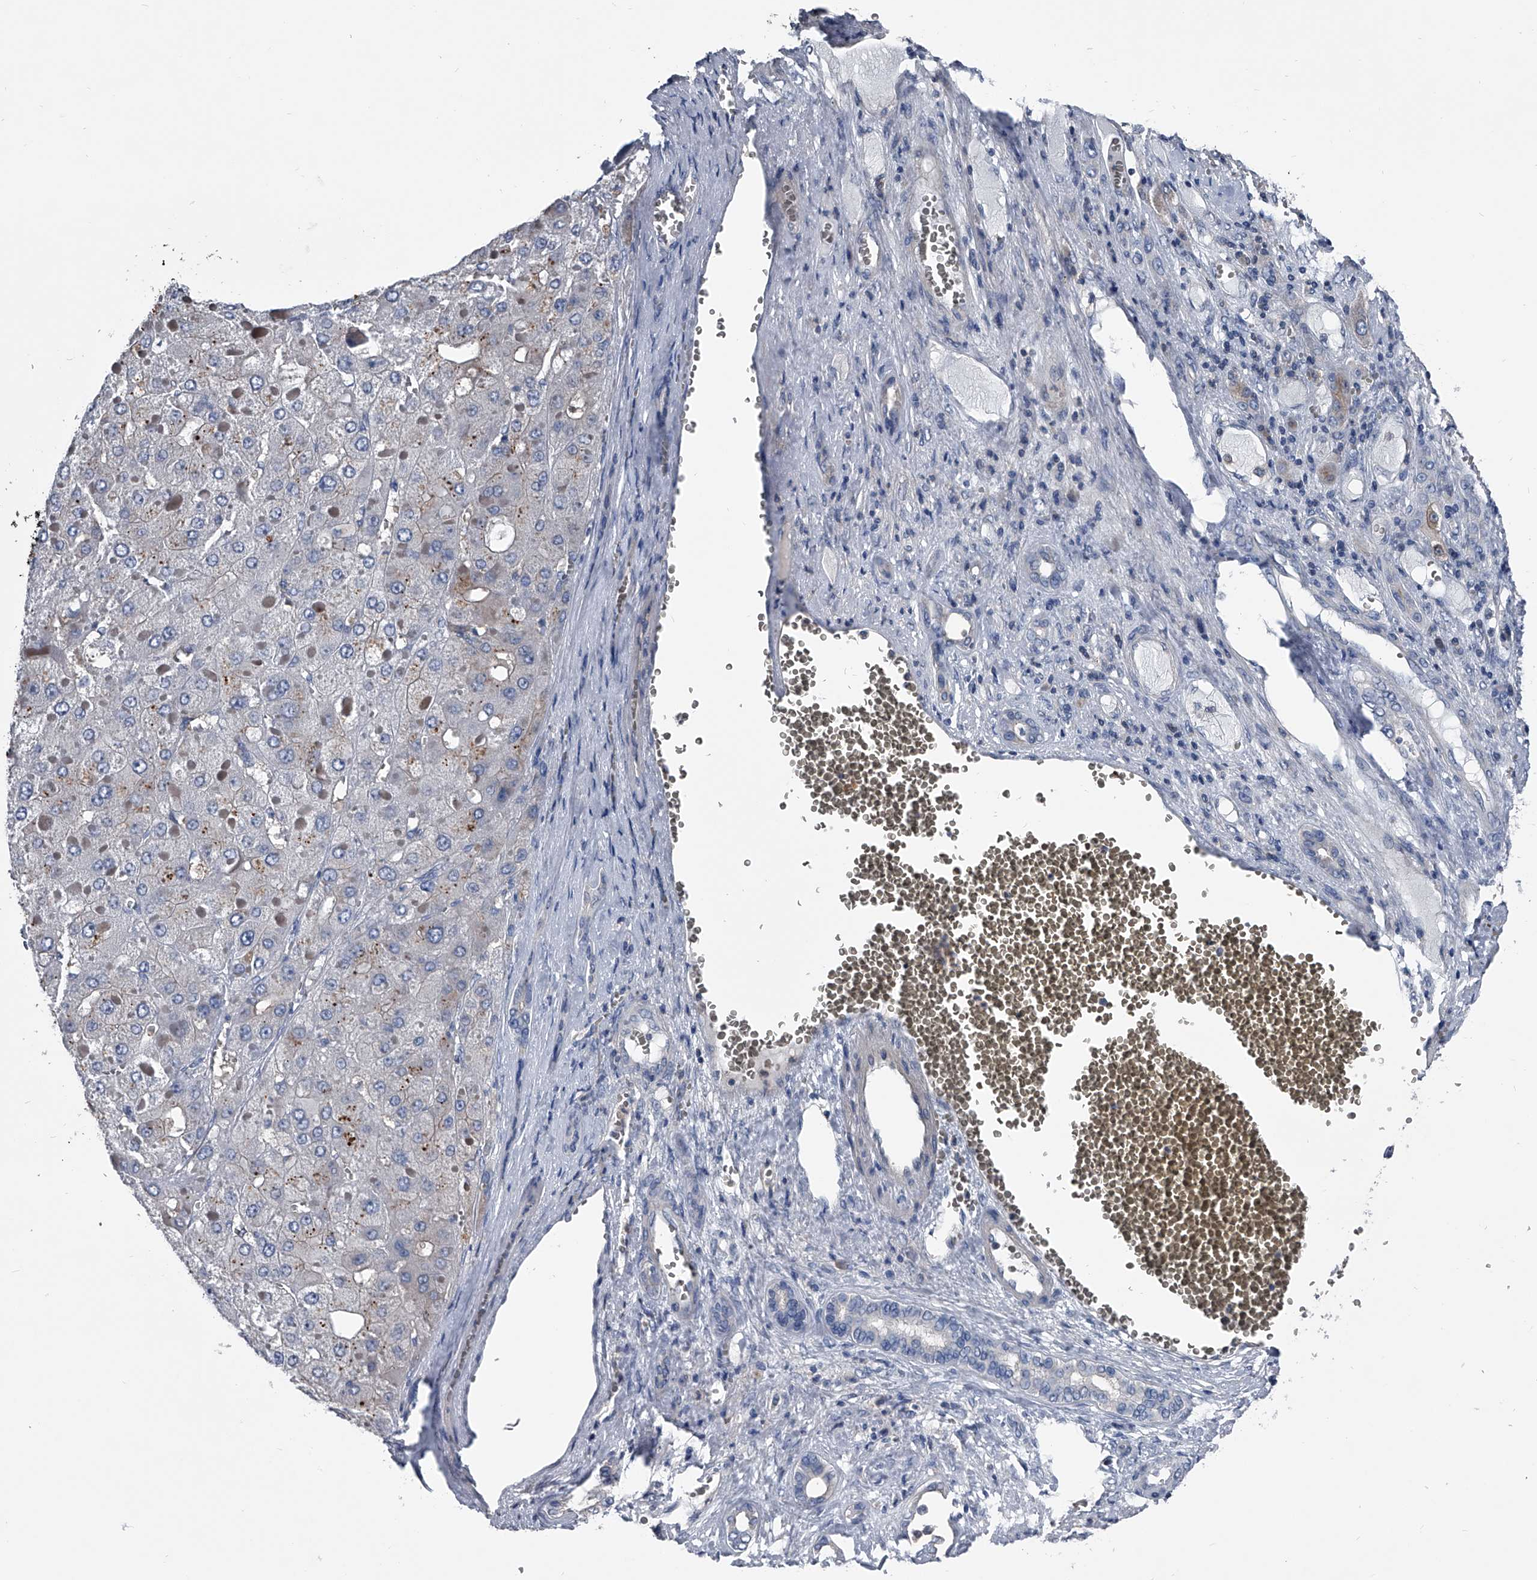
{"staining": {"intensity": "negative", "quantity": "none", "location": "none"}, "tissue": "liver cancer", "cell_type": "Tumor cells", "image_type": "cancer", "snomed": [{"axis": "morphology", "description": "Carcinoma, Hepatocellular, NOS"}, {"axis": "topography", "description": "Liver"}], "caption": "Tumor cells are negative for brown protein staining in liver cancer (hepatocellular carcinoma).", "gene": "KIF13A", "patient": {"sex": "female", "age": 73}}